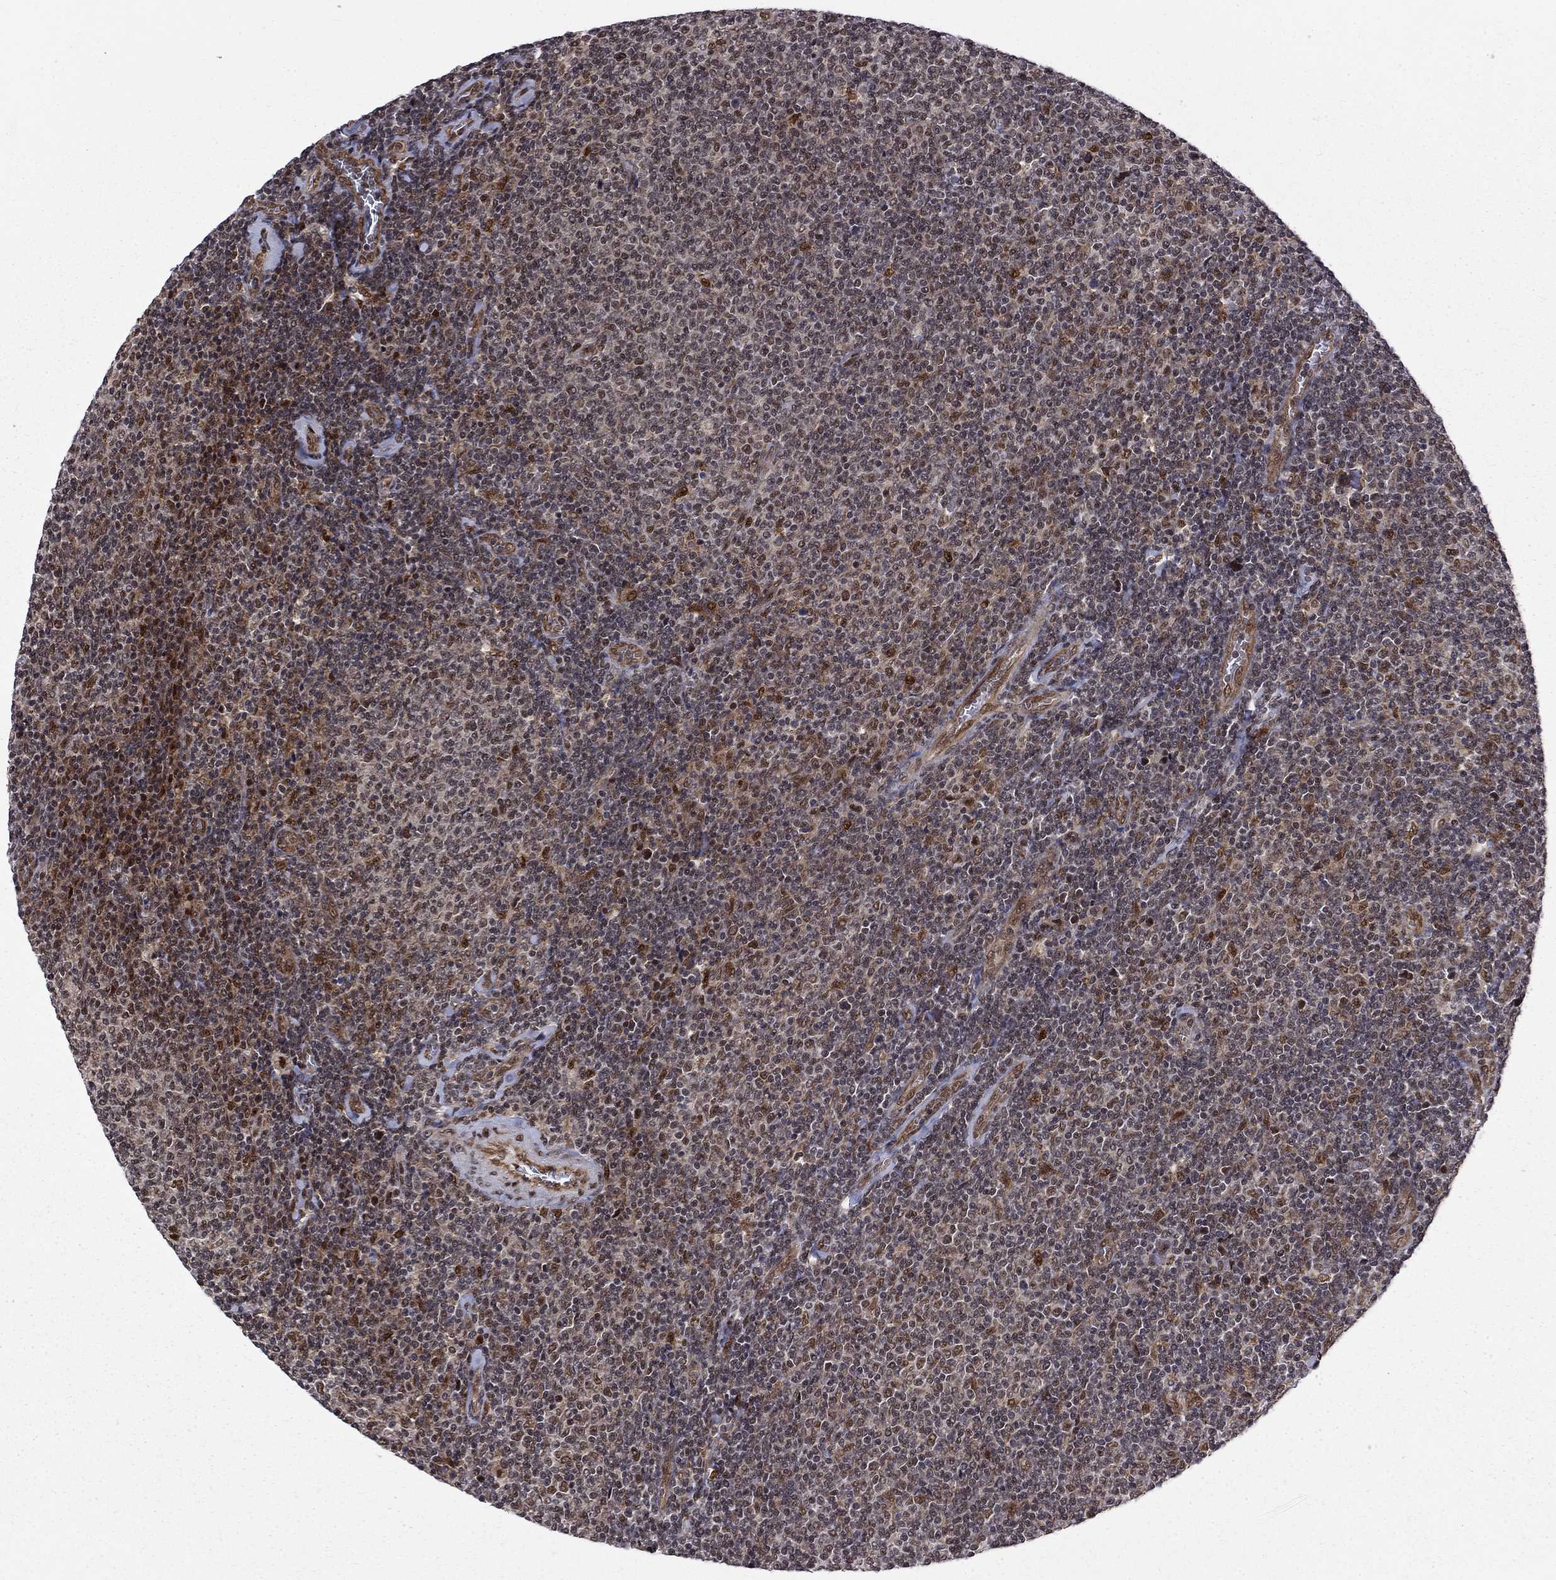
{"staining": {"intensity": "moderate", "quantity": "<25%", "location": "nuclear"}, "tissue": "lymphoma", "cell_type": "Tumor cells", "image_type": "cancer", "snomed": [{"axis": "morphology", "description": "Malignant lymphoma, non-Hodgkin's type, Low grade"}, {"axis": "topography", "description": "Lymph node"}], "caption": "There is low levels of moderate nuclear expression in tumor cells of malignant lymphoma, non-Hodgkin's type (low-grade), as demonstrated by immunohistochemical staining (brown color).", "gene": "KPNA3", "patient": {"sex": "male", "age": 52}}